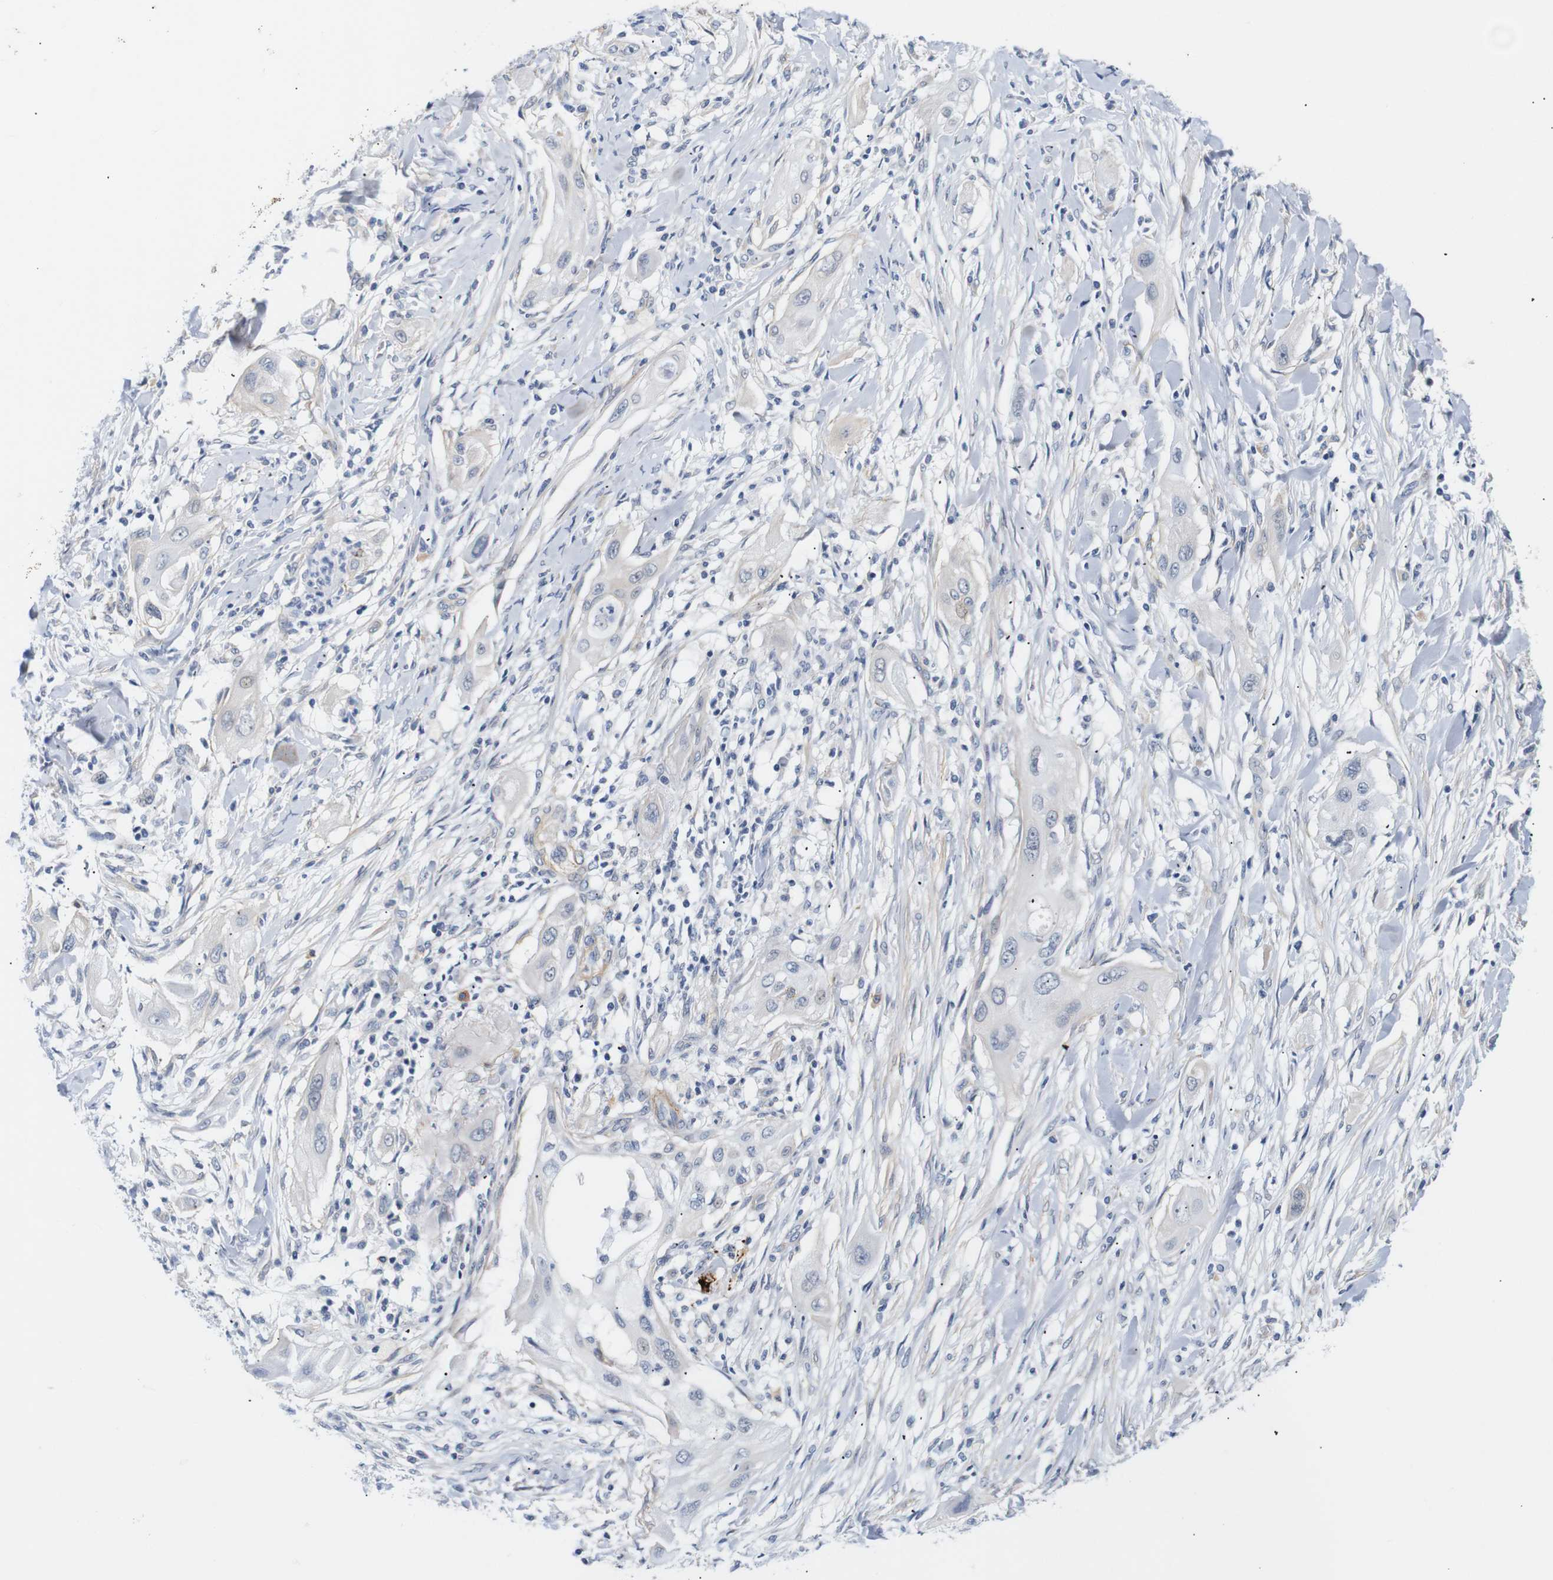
{"staining": {"intensity": "negative", "quantity": "none", "location": "none"}, "tissue": "lung cancer", "cell_type": "Tumor cells", "image_type": "cancer", "snomed": [{"axis": "morphology", "description": "Squamous cell carcinoma, NOS"}, {"axis": "topography", "description": "Lung"}], "caption": "Tumor cells show no significant expression in lung squamous cell carcinoma.", "gene": "STMN3", "patient": {"sex": "female", "age": 47}}